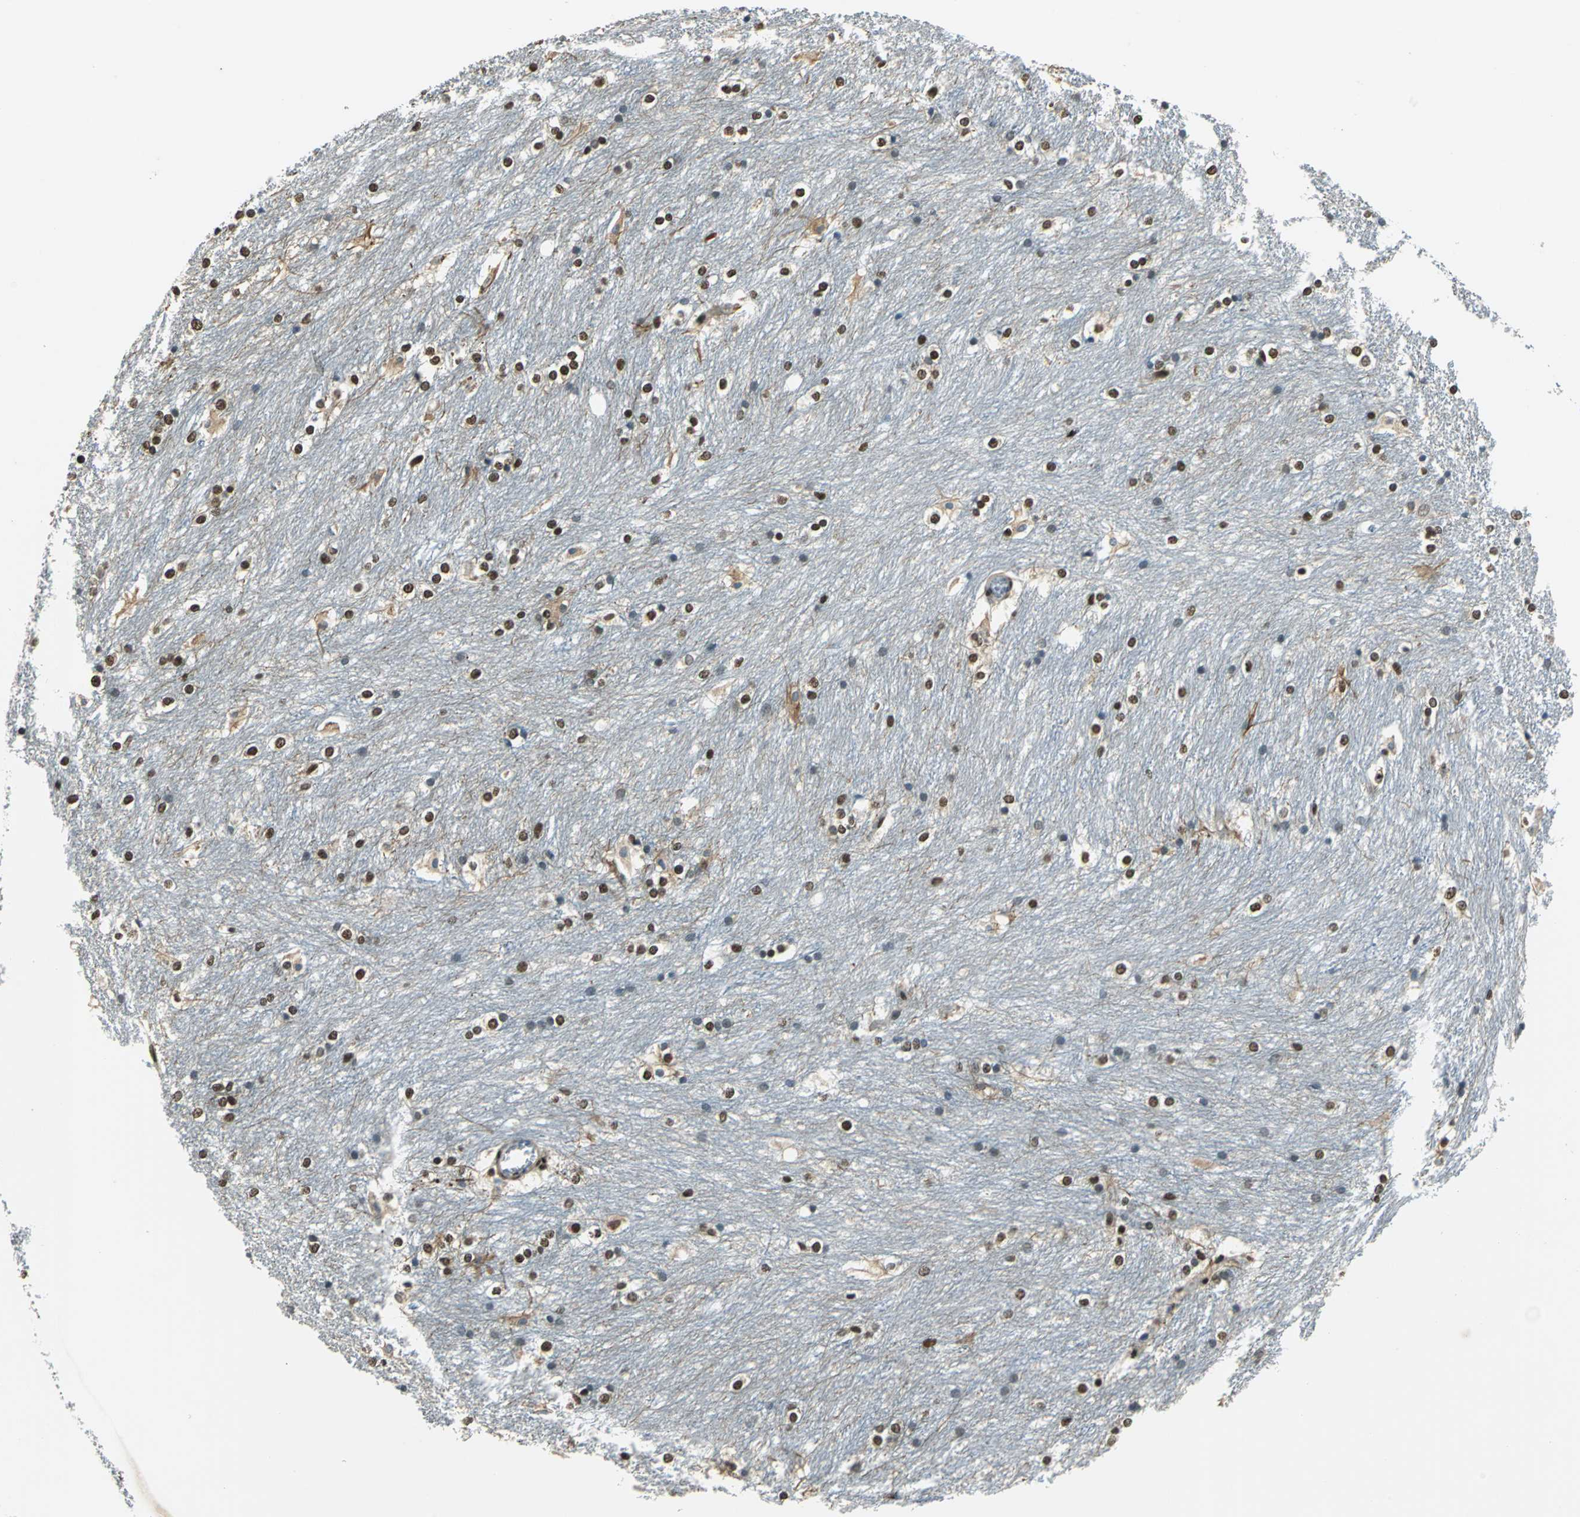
{"staining": {"intensity": "strong", "quantity": ">75%", "location": "cytoplasmic/membranous,nuclear"}, "tissue": "caudate", "cell_type": "Glial cells", "image_type": "normal", "snomed": [{"axis": "morphology", "description": "Normal tissue, NOS"}, {"axis": "topography", "description": "Lateral ventricle wall"}], "caption": "A histopathology image showing strong cytoplasmic/membranous,nuclear positivity in about >75% of glial cells in unremarkable caudate, as visualized by brown immunohistochemical staining.", "gene": "RBM14", "patient": {"sex": "female", "age": 19}}